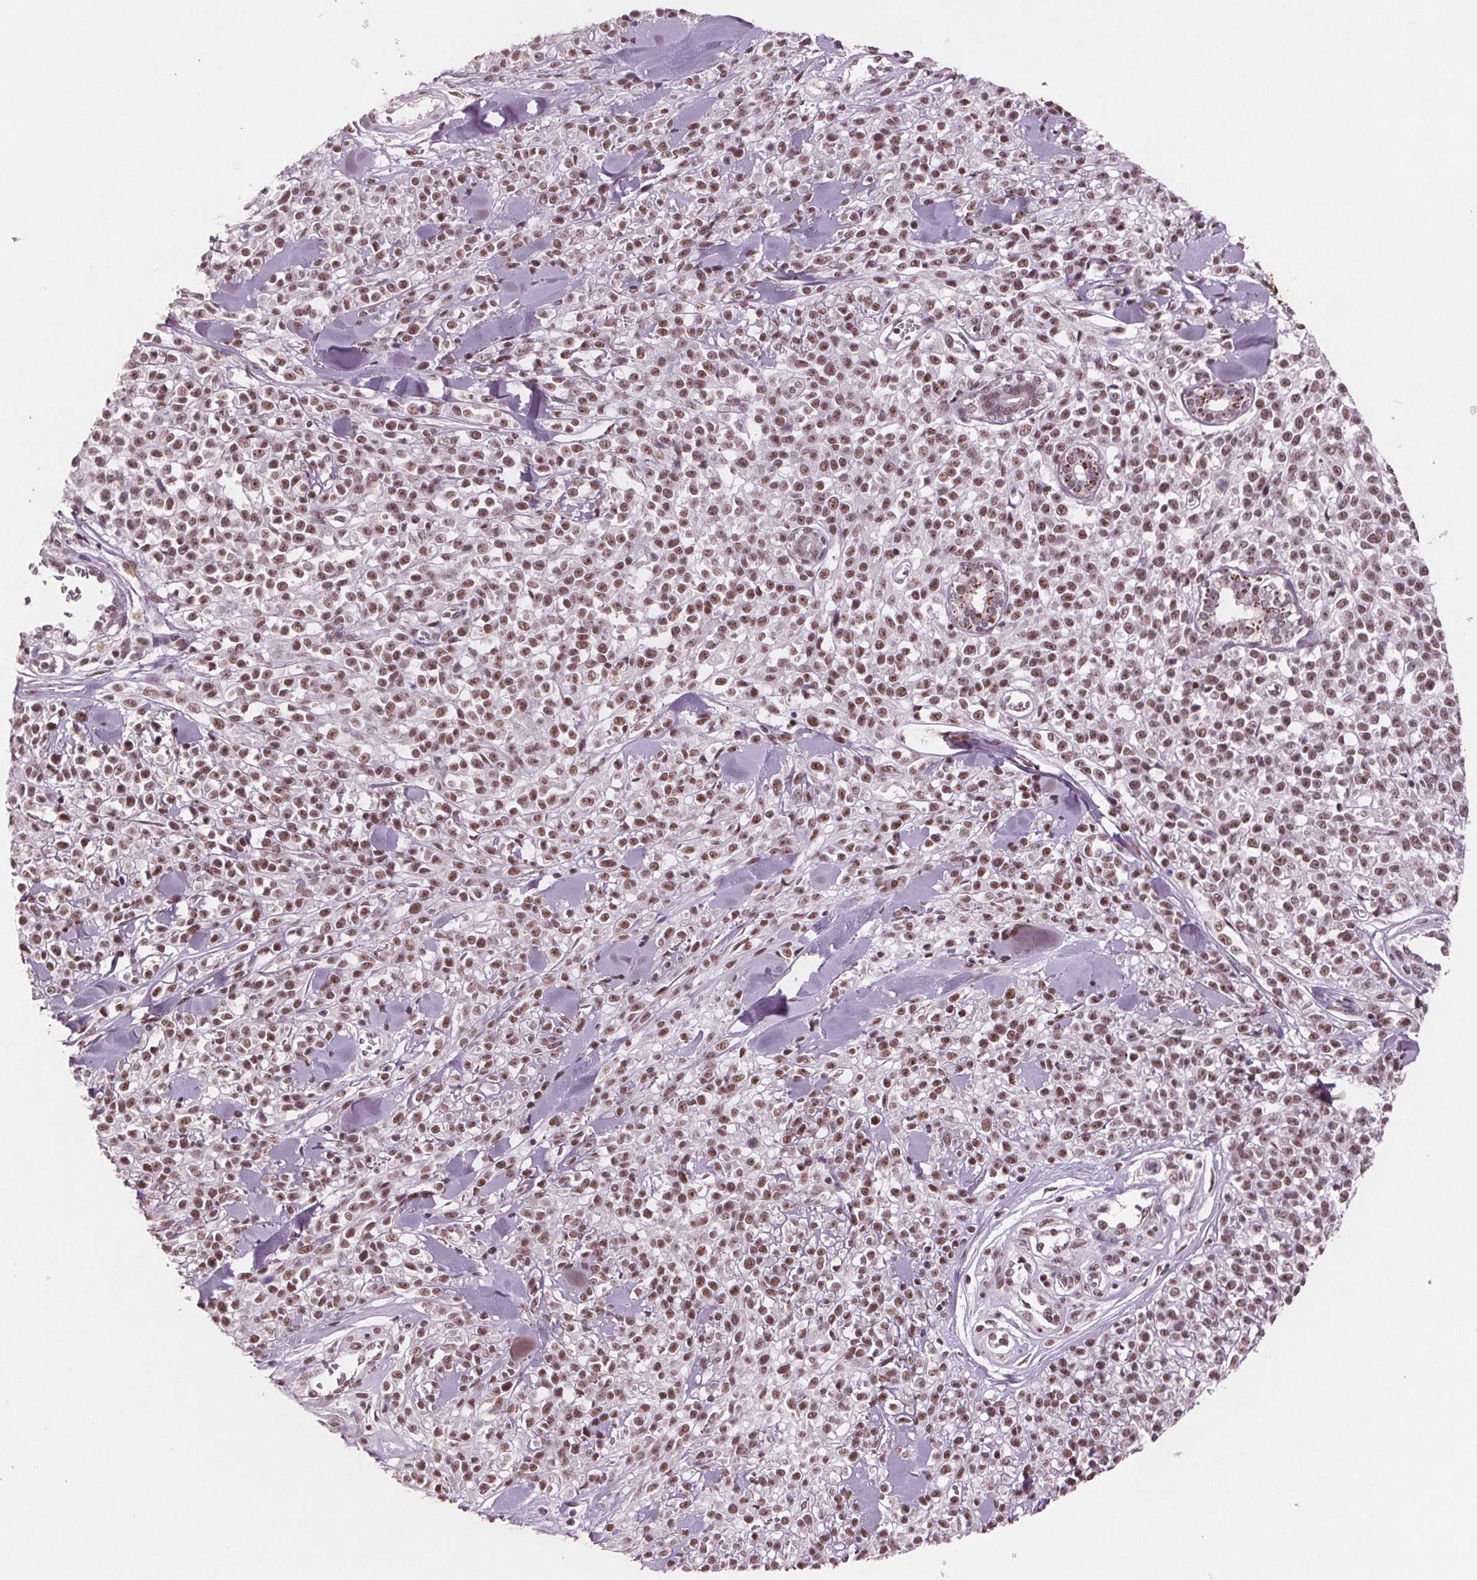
{"staining": {"intensity": "moderate", "quantity": ">75%", "location": "nuclear"}, "tissue": "melanoma", "cell_type": "Tumor cells", "image_type": "cancer", "snomed": [{"axis": "morphology", "description": "Malignant melanoma, NOS"}, {"axis": "topography", "description": "Skin"}, {"axis": "topography", "description": "Skin of trunk"}], "caption": "Moderate nuclear protein staining is seen in approximately >75% of tumor cells in malignant melanoma.", "gene": "RPS6KA2", "patient": {"sex": "male", "age": 74}}